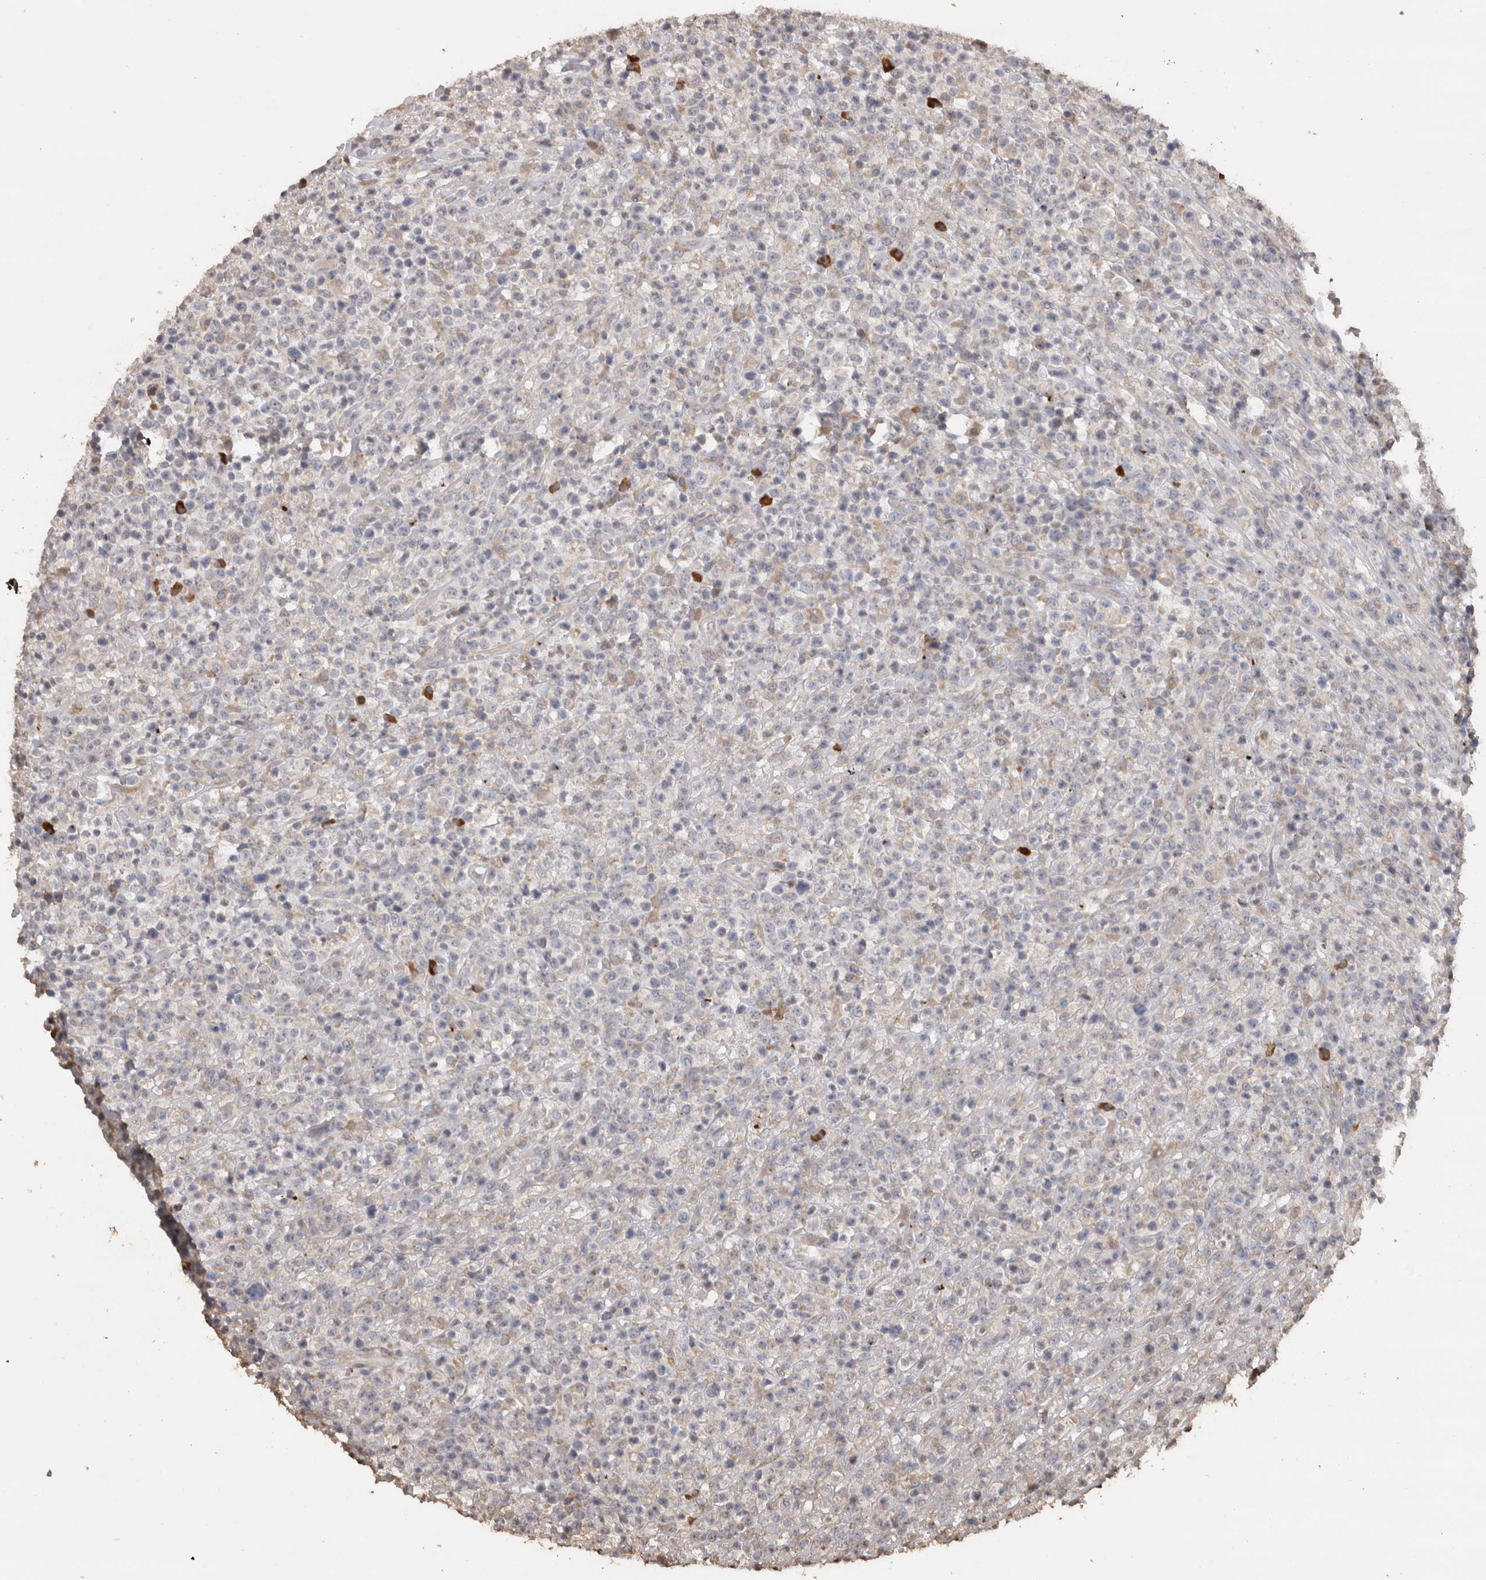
{"staining": {"intensity": "negative", "quantity": "none", "location": "none"}, "tissue": "lymphoma", "cell_type": "Tumor cells", "image_type": "cancer", "snomed": [{"axis": "morphology", "description": "Malignant lymphoma, non-Hodgkin's type, High grade"}, {"axis": "topography", "description": "Colon"}], "caption": "Immunohistochemistry (IHC) of lymphoma shows no staining in tumor cells.", "gene": "CRELD2", "patient": {"sex": "female", "age": 53}}